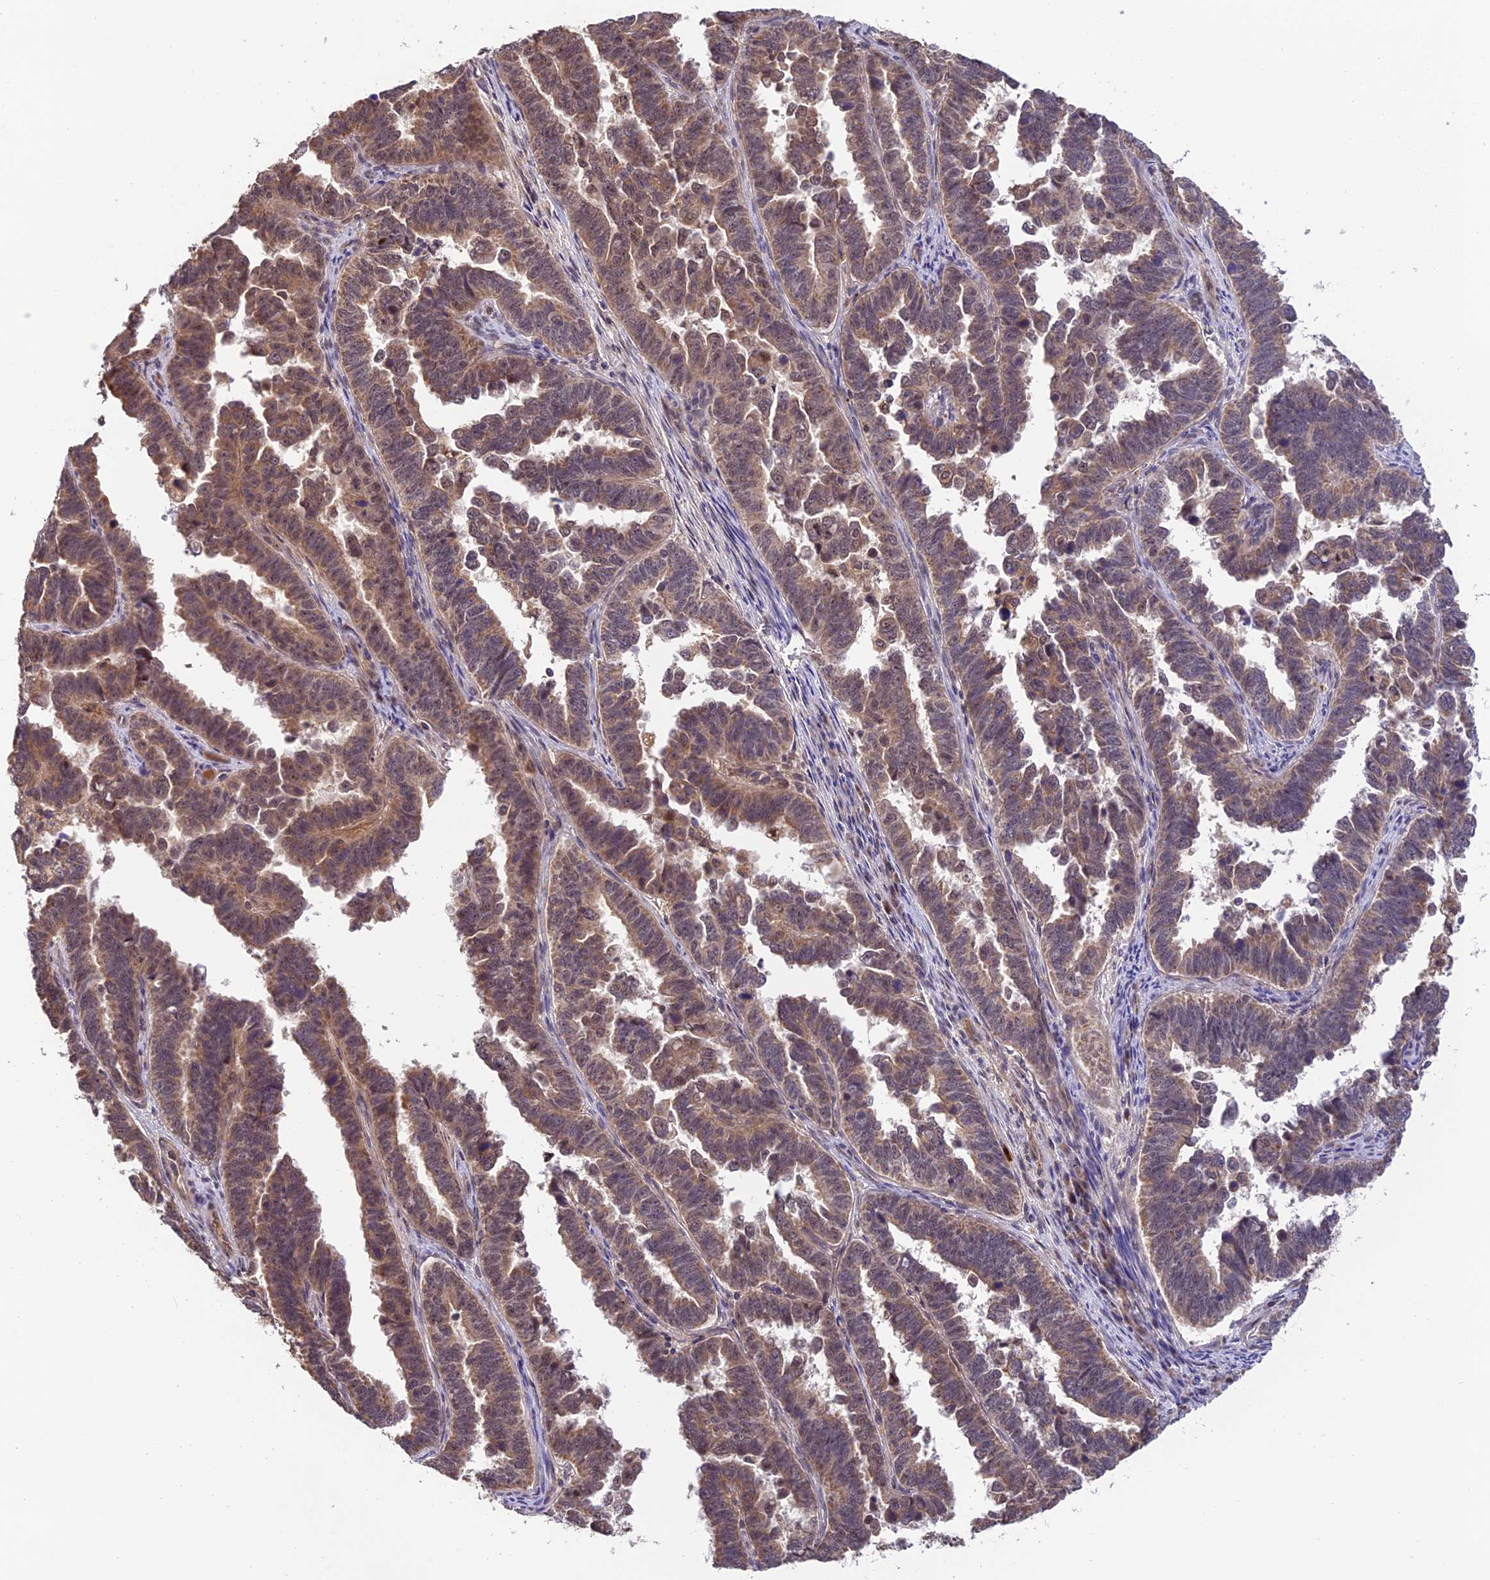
{"staining": {"intensity": "weak", "quantity": "25%-75%", "location": "cytoplasmic/membranous"}, "tissue": "endometrial cancer", "cell_type": "Tumor cells", "image_type": "cancer", "snomed": [{"axis": "morphology", "description": "Adenocarcinoma, NOS"}, {"axis": "topography", "description": "Endometrium"}], "caption": "High-magnification brightfield microscopy of endometrial adenocarcinoma stained with DAB (brown) and counterstained with hematoxylin (blue). tumor cells exhibit weak cytoplasmic/membranous positivity is appreciated in approximately25%-75% of cells.", "gene": "MNS1", "patient": {"sex": "female", "age": 75}}